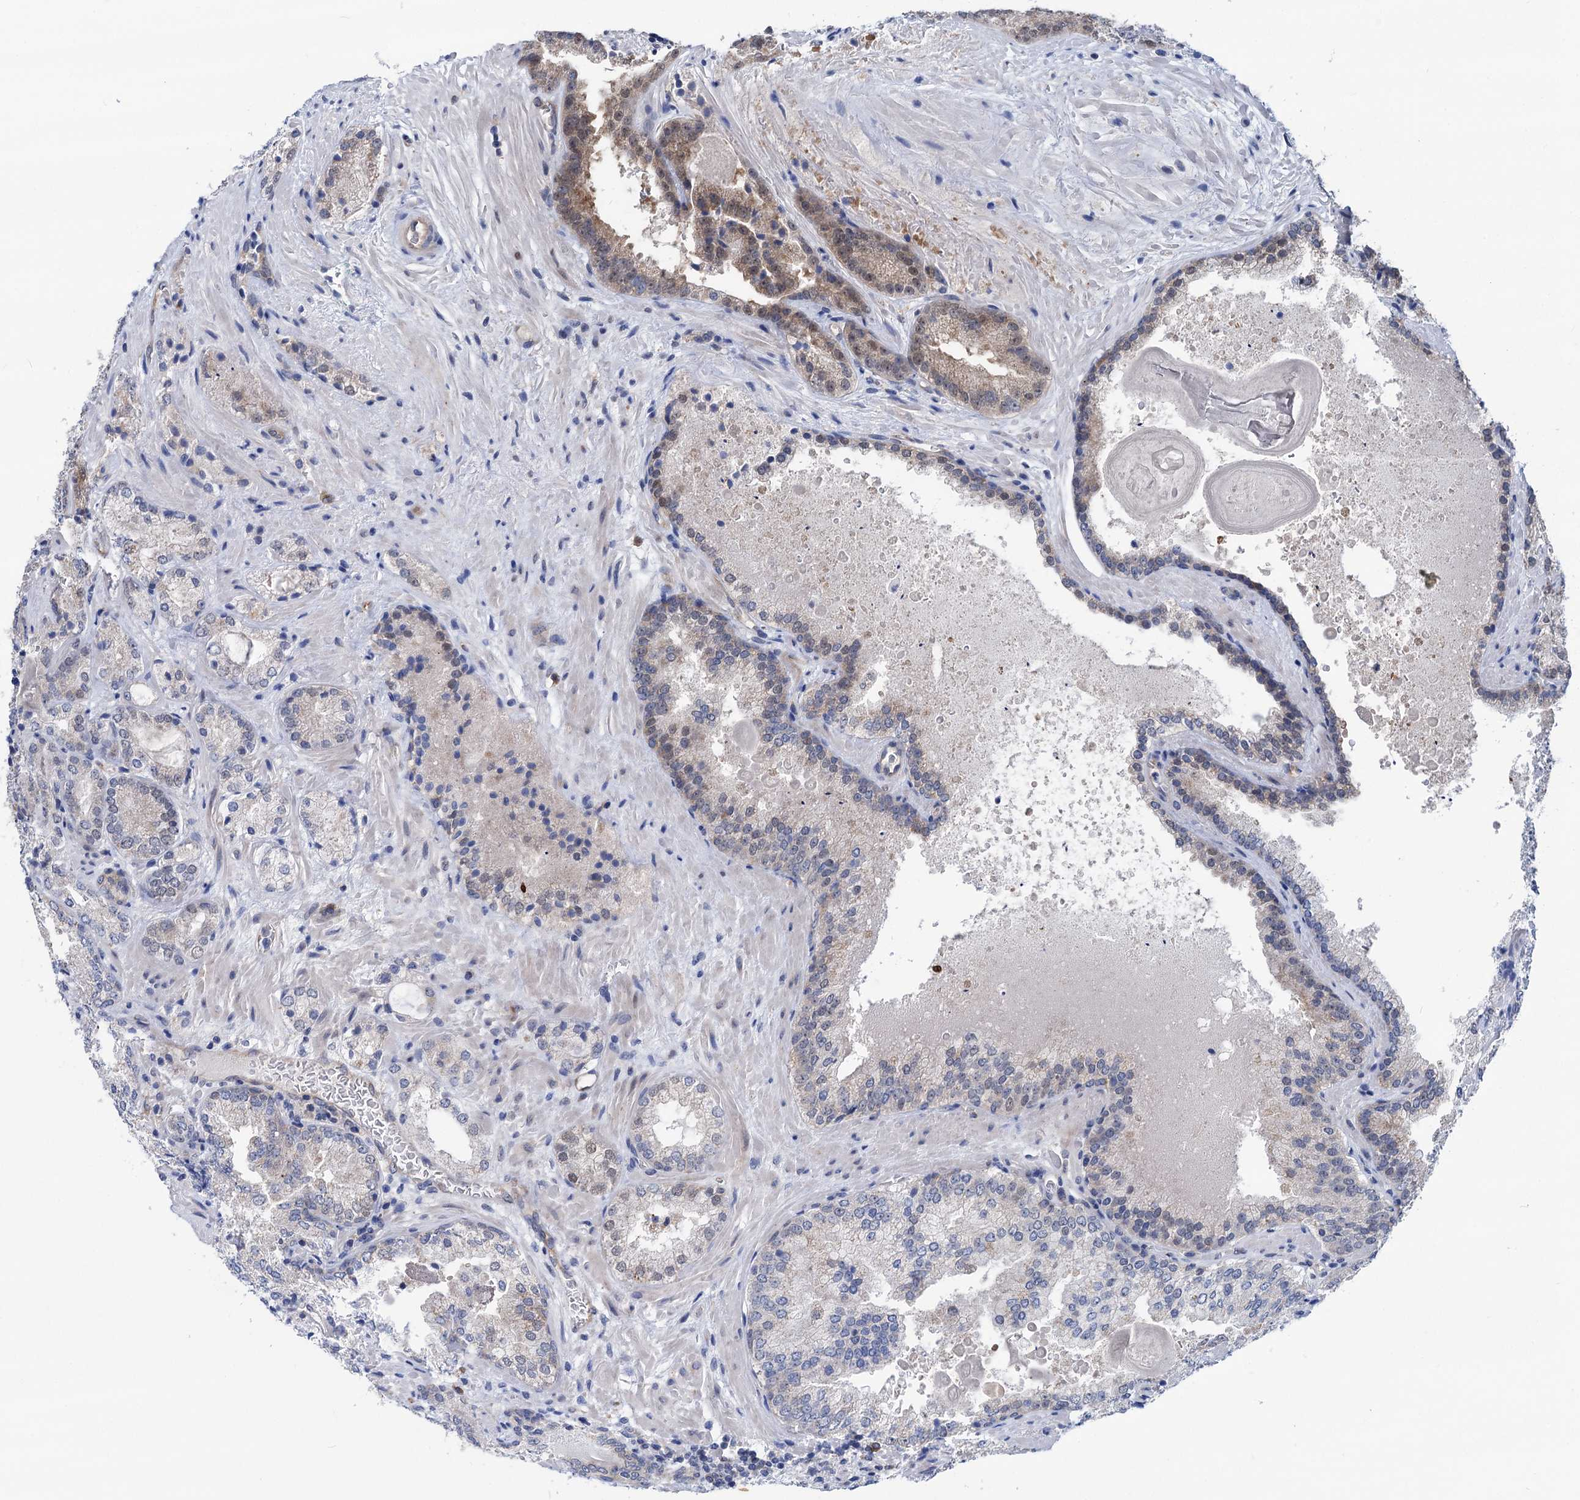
{"staining": {"intensity": "negative", "quantity": "none", "location": "none"}, "tissue": "prostate cancer", "cell_type": "Tumor cells", "image_type": "cancer", "snomed": [{"axis": "morphology", "description": "Adenocarcinoma, Low grade"}, {"axis": "topography", "description": "Prostate"}], "caption": "This is an immunohistochemistry (IHC) histopathology image of adenocarcinoma (low-grade) (prostate). There is no positivity in tumor cells.", "gene": "ZNRD2", "patient": {"sex": "male", "age": 74}}